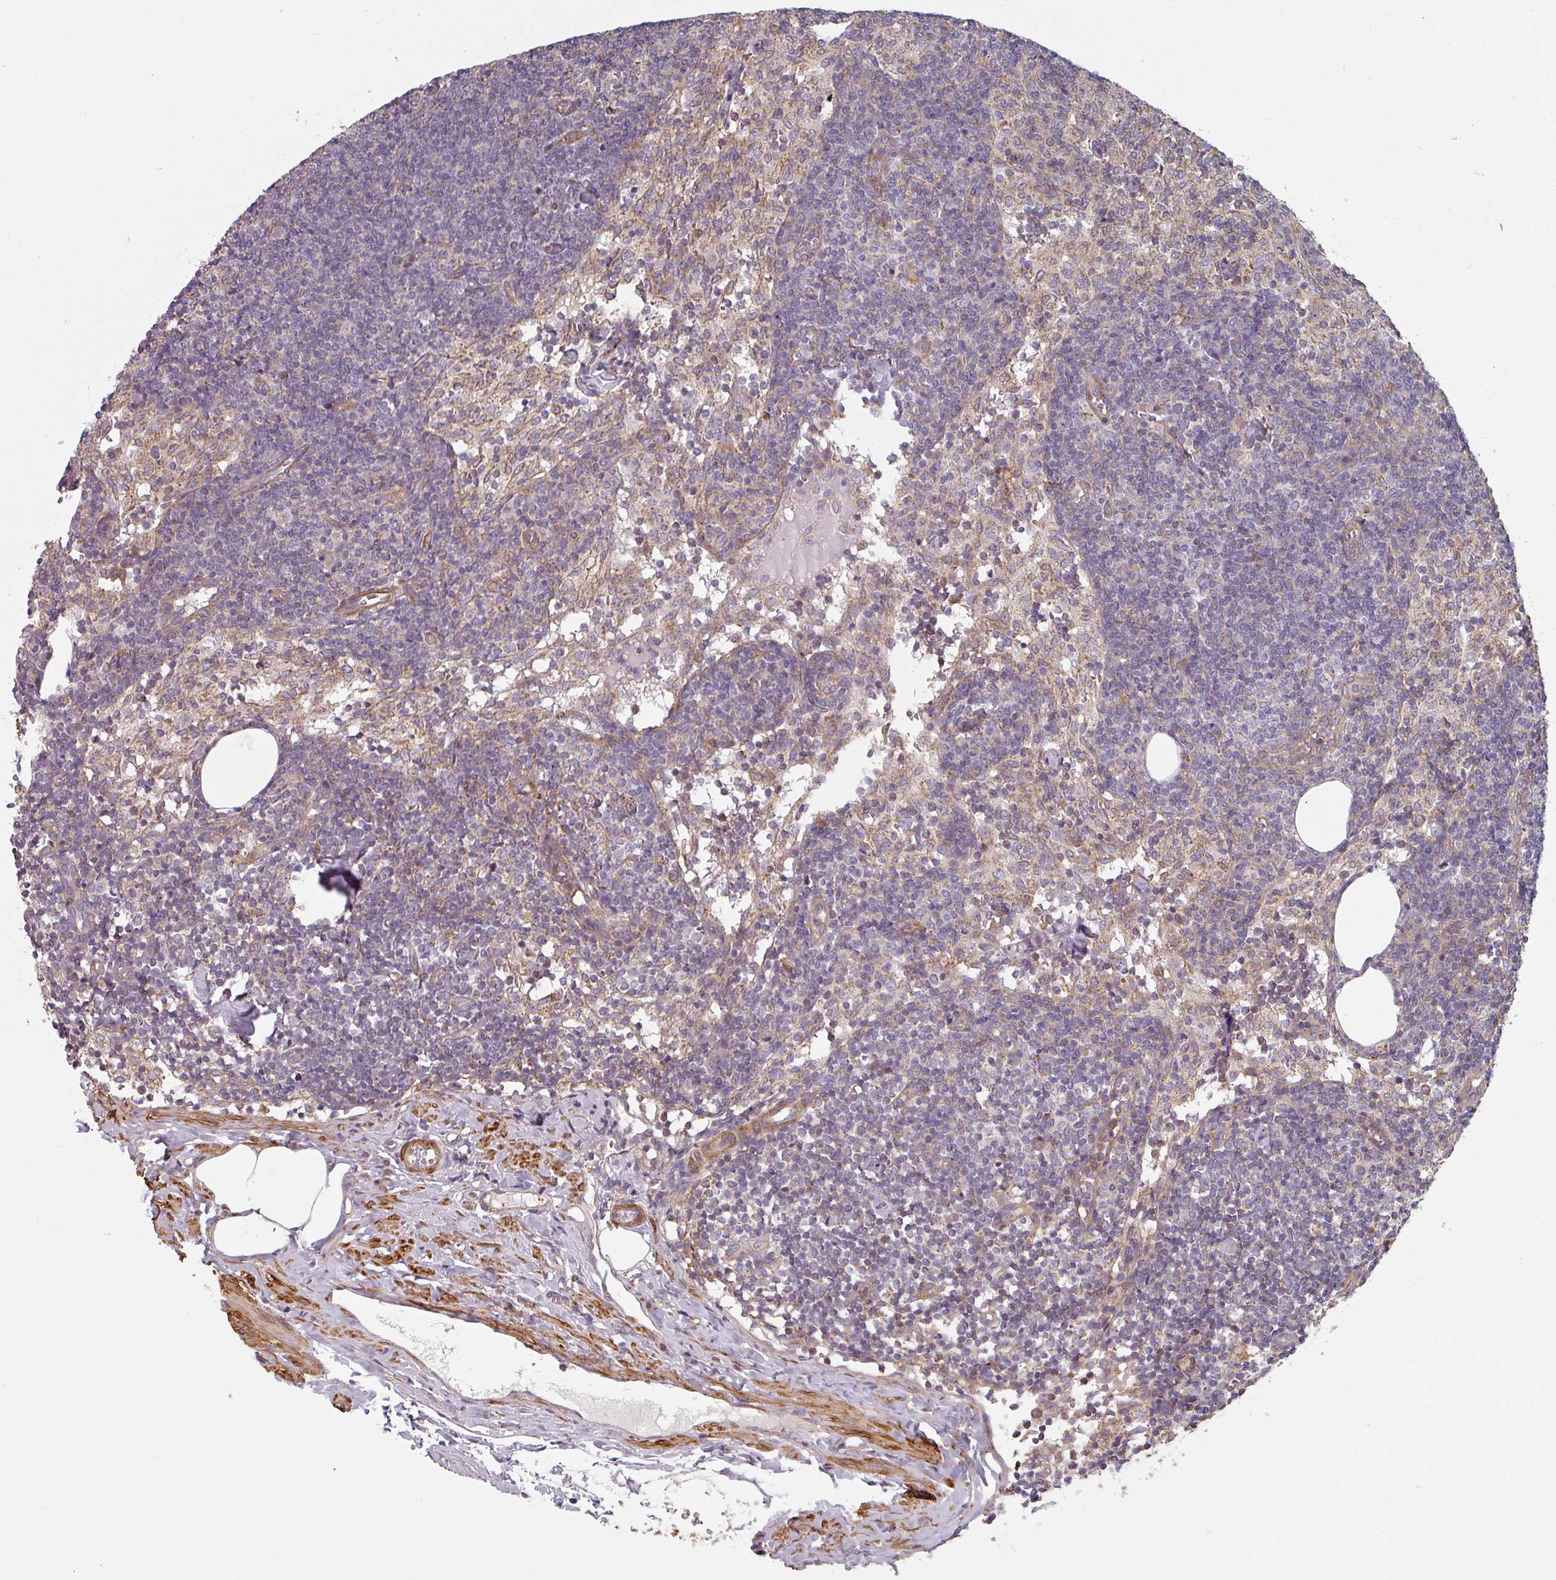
{"staining": {"intensity": "negative", "quantity": "none", "location": "none"}, "tissue": "lymph node", "cell_type": "Germinal center cells", "image_type": "normal", "snomed": [{"axis": "morphology", "description": "Normal tissue, NOS"}, {"axis": "topography", "description": "Lymph node"}], "caption": "This is a image of immunohistochemistry staining of normal lymph node, which shows no expression in germinal center cells.", "gene": "GSTA1", "patient": {"sex": "female", "age": 52}}